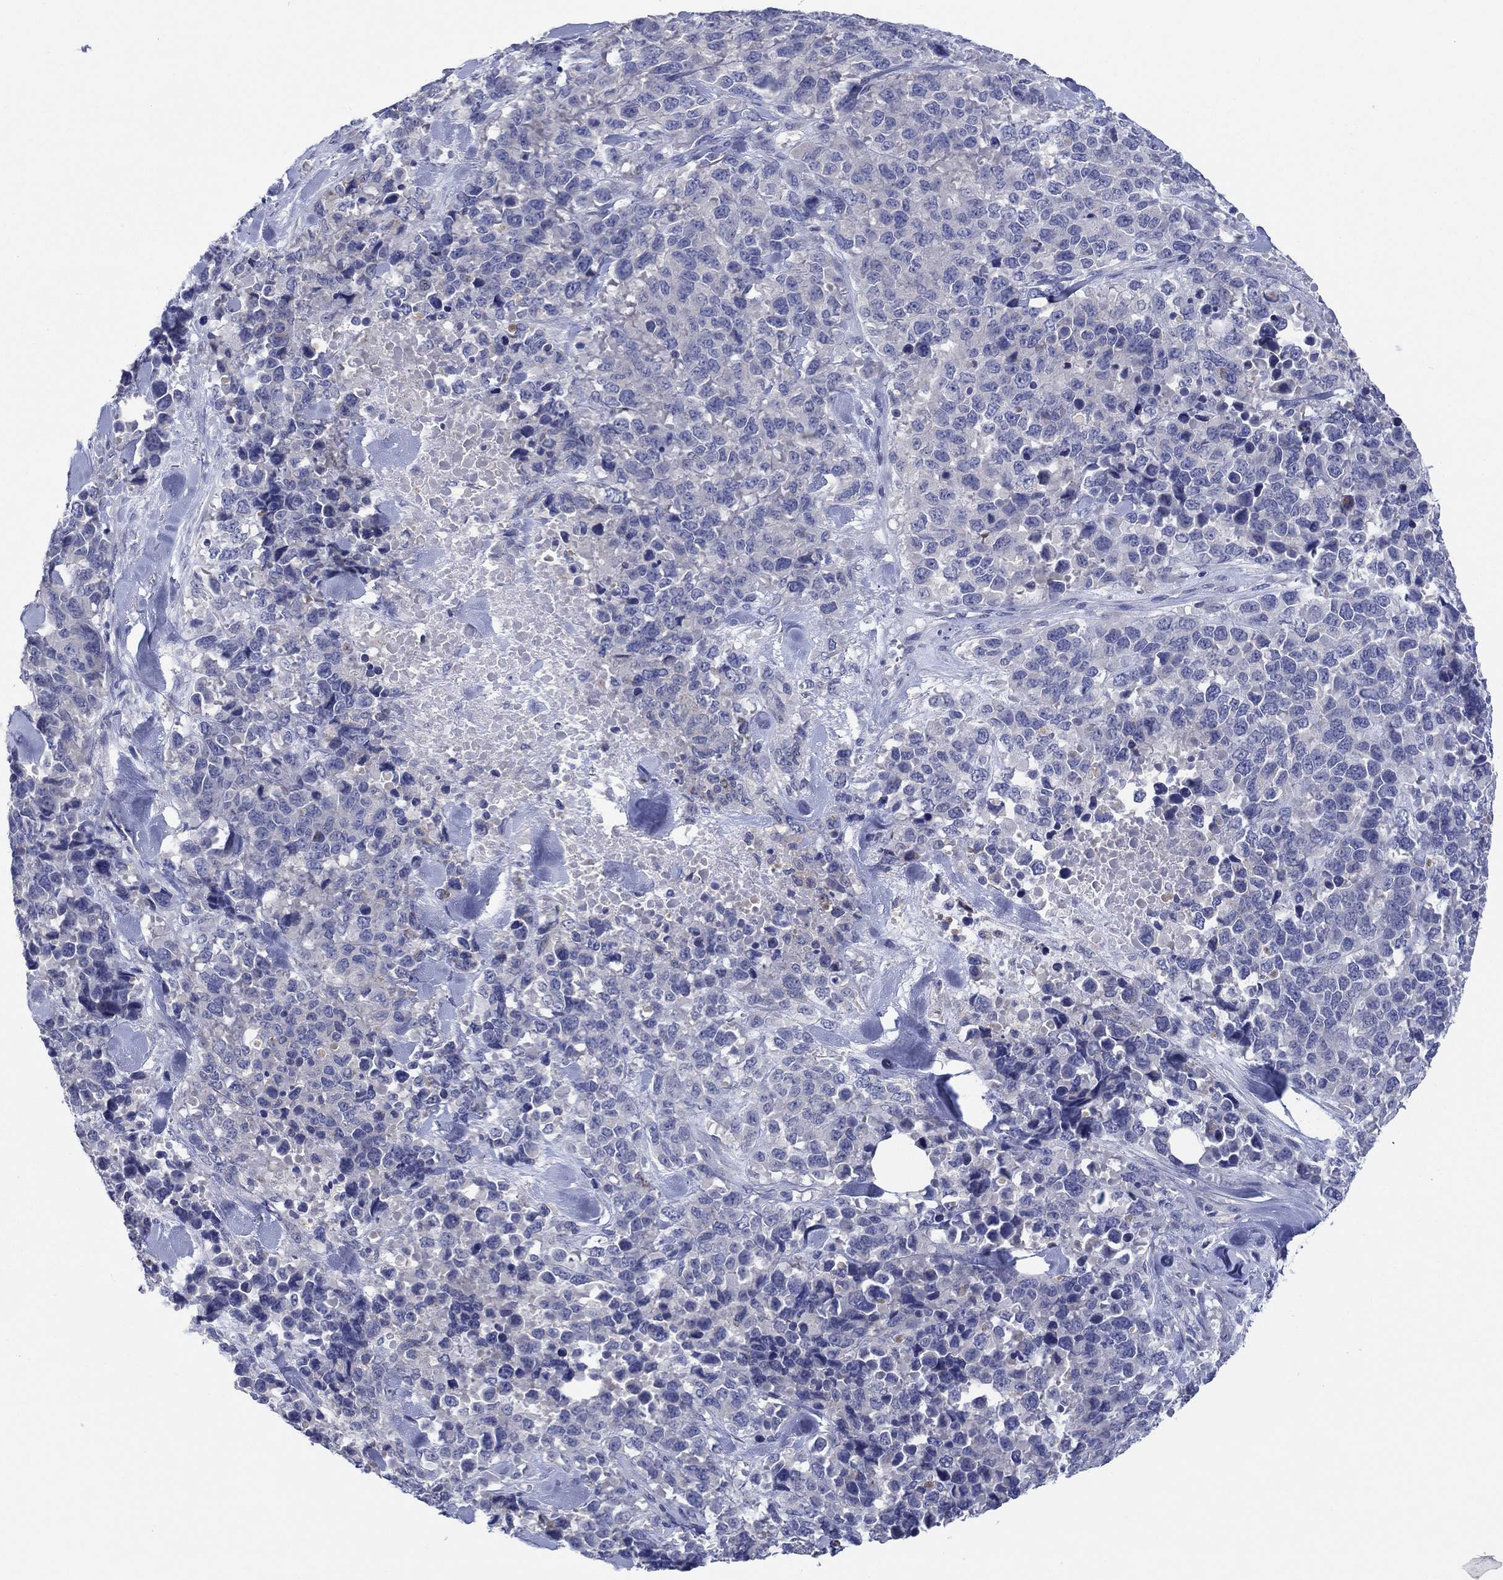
{"staining": {"intensity": "negative", "quantity": "none", "location": "none"}, "tissue": "melanoma", "cell_type": "Tumor cells", "image_type": "cancer", "snomed": [{"axis": "morphology", "description": "Malignant melanoma, Metastatic site"}, {"axis": "topography", "description": "Skin"}], "caption": "Tumor cells are negative for protein expression in human melanoma.", "gene": "HDC", "patient": {"sex": "male", "age": 84}}